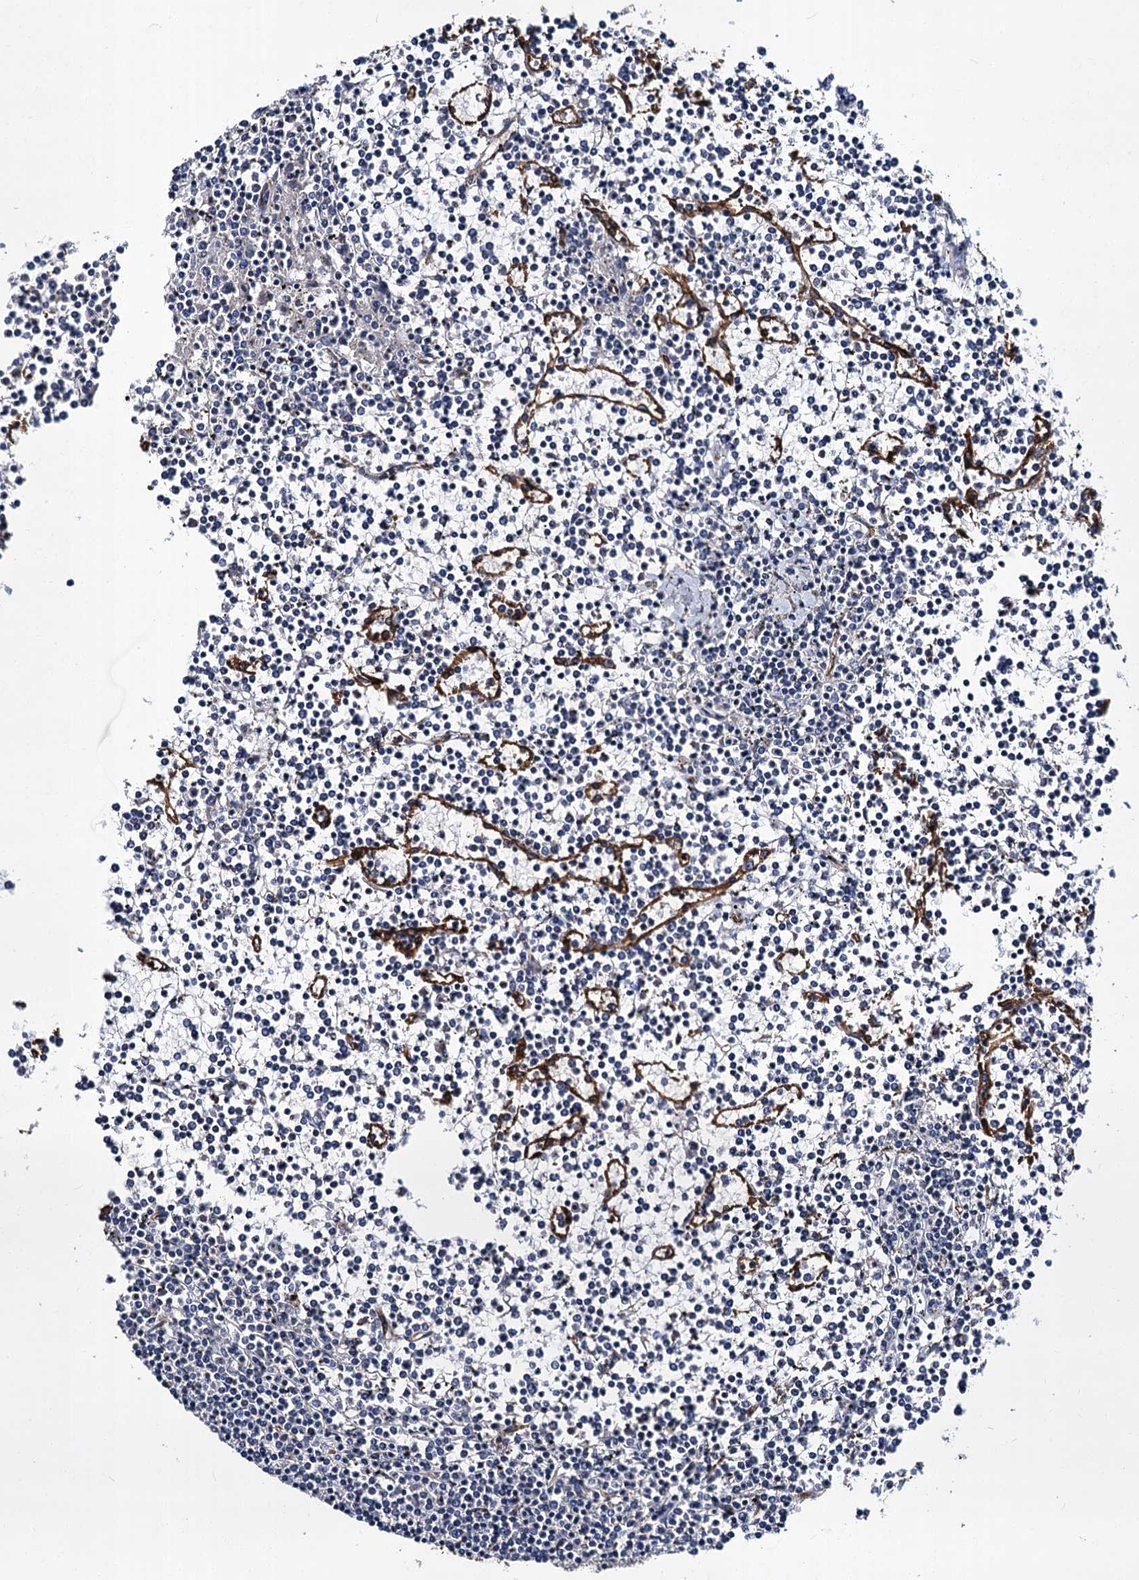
{"staining": {"intensity": "negative", "quantity": "none", "location": "none"}, "tissue": "lymphoma", "cell_type": "Tumor cells", "image_type": "cancer", "snomed": [{"axis": "morphology", "description": "Malignant lymphoma, non-Hodgkin's type, Low grade"}, {"axis": "topography", "description": "Spleen"}], "caption": "High magnification brightfield microscopy of low-grade malignant lymphoma, non-Hodgkin's type stained with DAB (brown) and counterstained with hematoxylin (blue): tumor cells show no significant positivity.", "gene": "CACNA1C", "patient": {"sex": "female", "age": 19}}